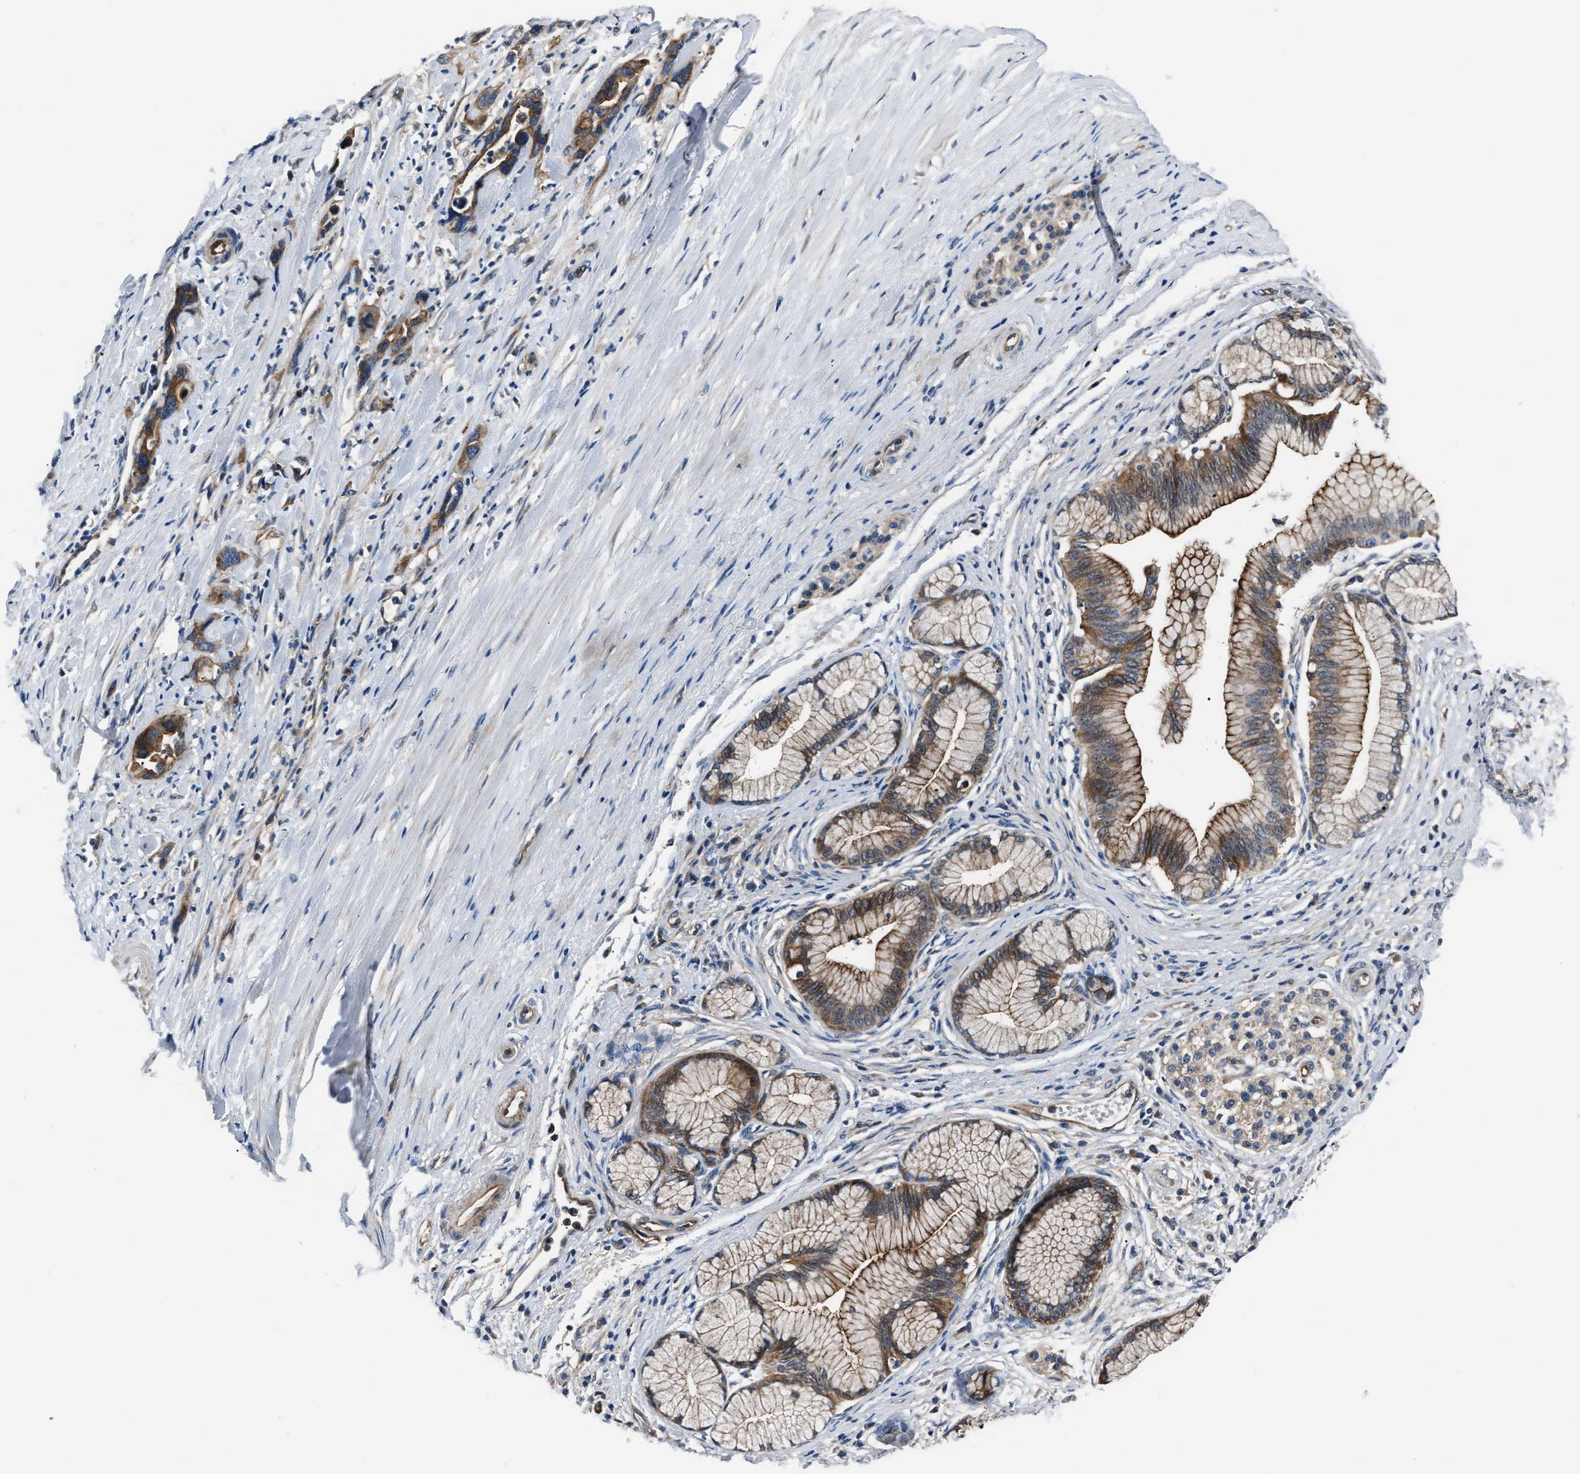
{"staining": {"intensity": "moderate", "quantity": ">75%", "location": "cytoplasmic/membranous"}, "tissue": "pancreatic cancer", "cell_type": "Tumor cells", "image_type": "cancer", "snomed": [{"axis": "morphology", "description": "Adenocarcinoma, NOS"}, {"axis": "topography", "description": "Pancreas"}], "caption": "Pancreatic adenocarcinoma tissue demonstrates moderate cytoplasmic/membranous staining in about >75% of tumor cells", "gene": "GGCT", "patient": {"sex": "female", "age": 70}}